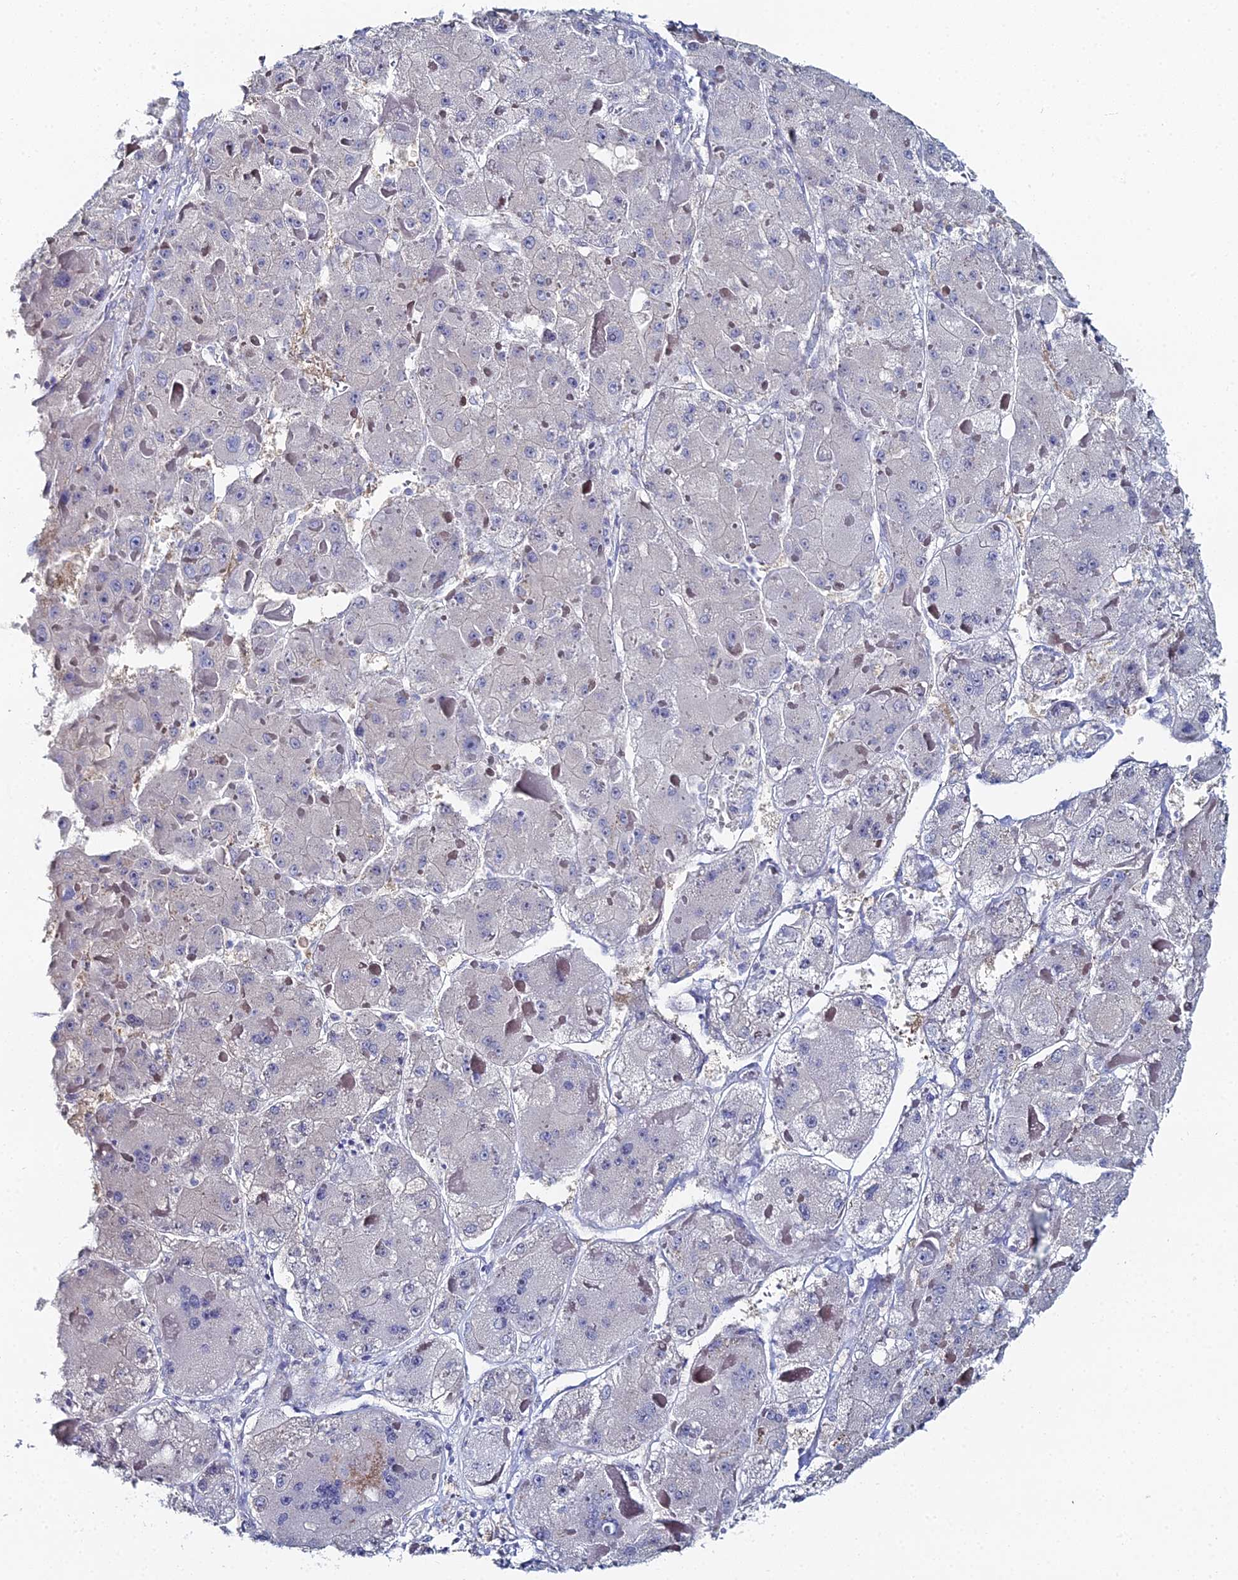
{"staining": {"intensity": "negative", "quantity": "none", "location": "none"}, "tissue": "liver cancer", "cell_type": "Tumor cells", "image_type": "cancer", "snomed": [{"axis": "morphology", "description": "Carcinoma, Hepatocellular, NOS"}, {"axis": "topography", "description": "Liver"}], "caption": "Protein analysis of liver cancer exhibits no significant expression in tumor cells.", "gene": "THAP4", "patient": {"sex": "female", "age": 73}}